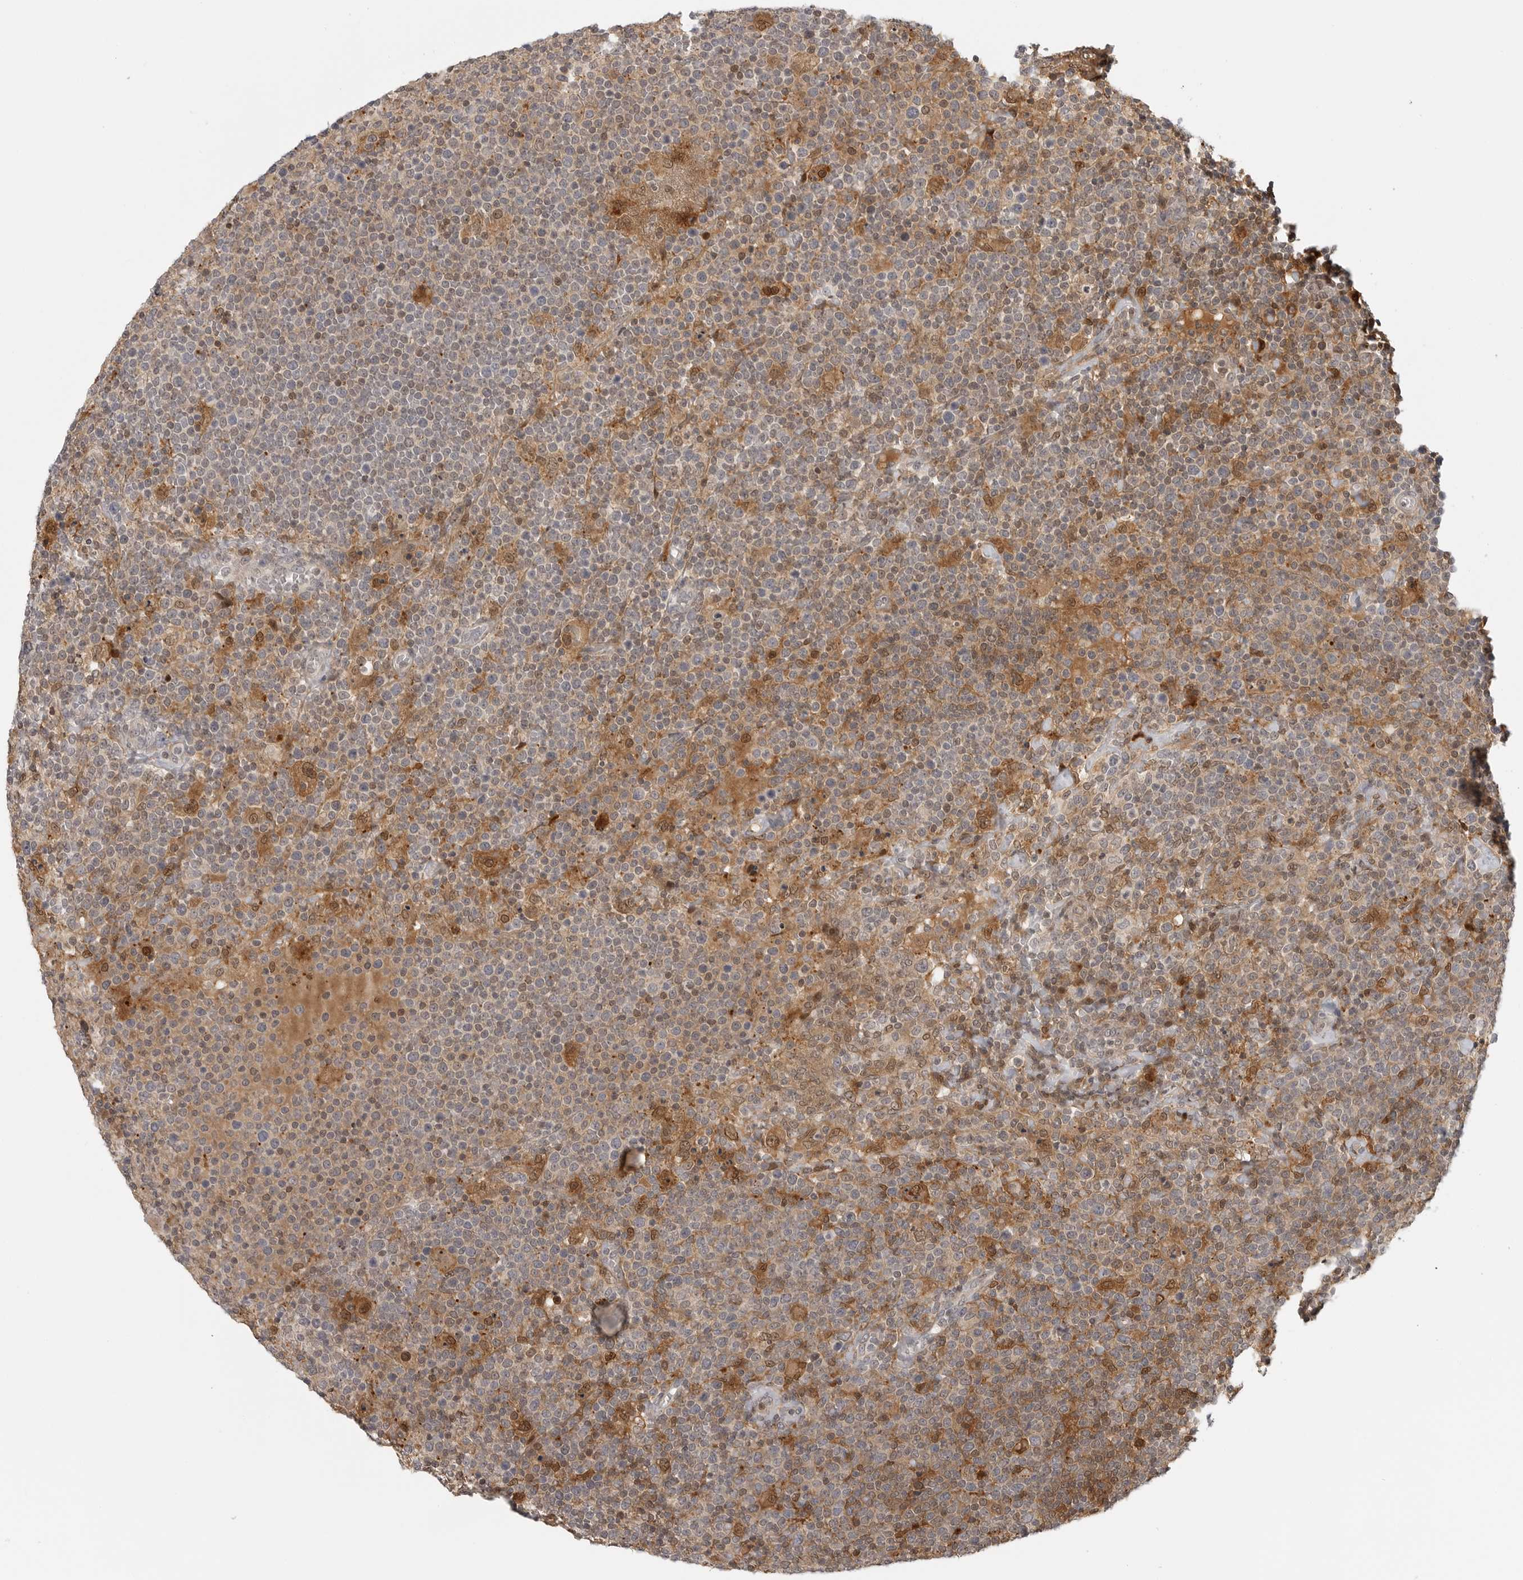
{"staining": {"intensity": "moderate", "quantity": "25%-75%", "location": "cytoplasmic/membranous,nuclear"}, "tissue": "lymphoma", "cell_type": "Tumor cells", "image_type": "cancer", "snomed": [{"axis": "morphology", "description": "Malignant lymphoma, non-Hodgkin's type, High grade"}, {"axis": "topography", "description": "Lymph node"}], "caption": "High-magnification brightfield microscopy of lymphoma stained with DAB (3,3'-diaminobenzidine) (brown) and counterstained with hematoxylin (blue). tumor cells exhibit moderate cytoplasmic/membranous and nuclear staining is present in approximately25%-75% of cells. (DAB = brown stain, brightfield microscopy at high magnification).", "gene": "CTIF", "patient": {"sex": "male", "age": 61}}